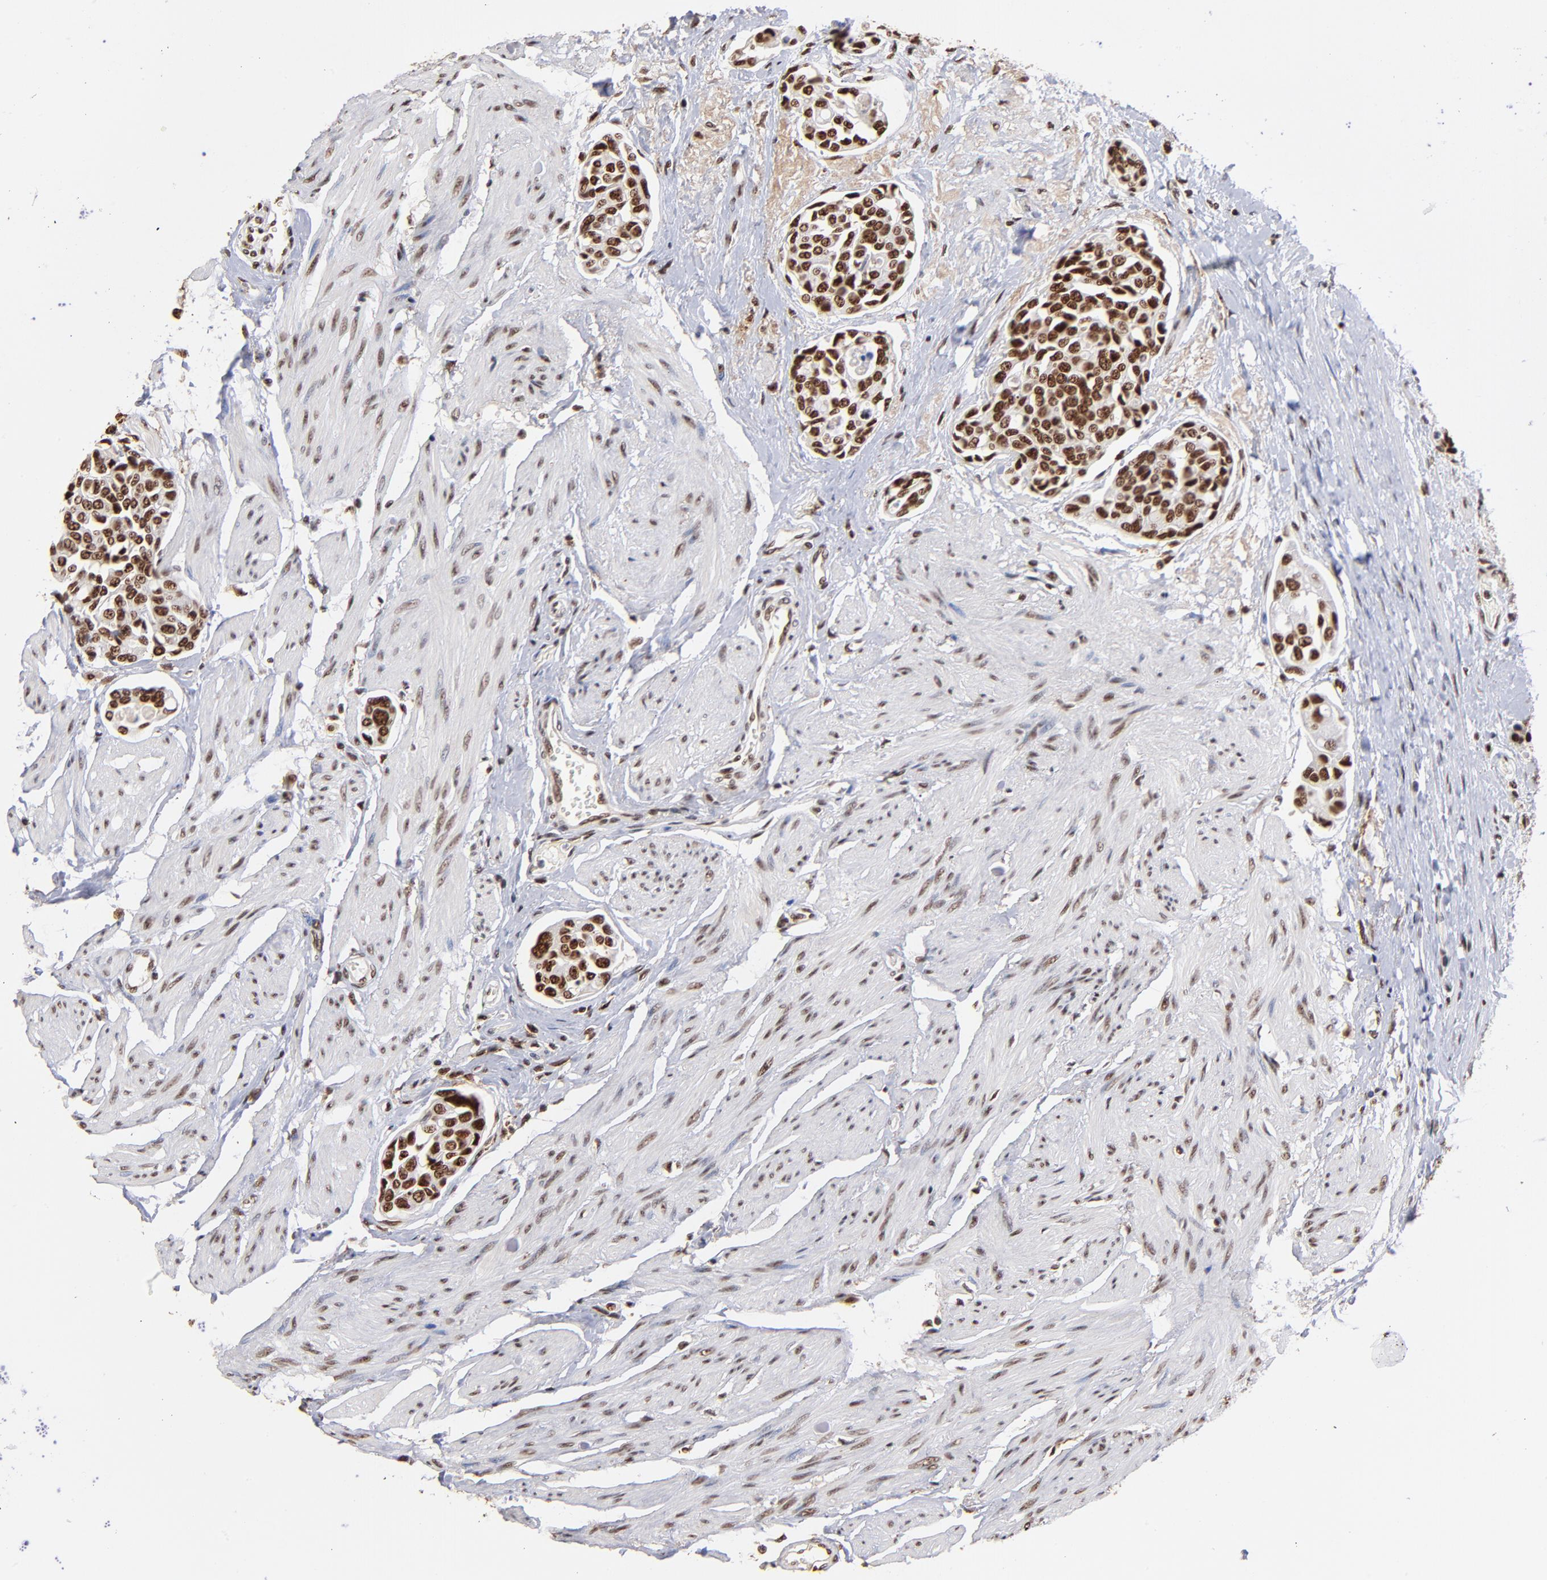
{"staining": {"intensity": "strong", "quantity": ">75%", "location": "nuclear"}, "tissue": "urothelial cancer", "cell_type": "Tumor cells", "image_type": "cancer", "snomed": [{"axis": "morphology", "description": "Urothelial carcinoma, High grade"}, {"axis": "topography", "description": "Urinary bladder"}], "caption": "Urothelial cancer was stained to show a protein in brown. There is high levels of strong nuclear expression in approximately >75% of tumor cells. The protein is stained brown, and the nuclei are stained in blue (DAB (3,3'-diaminobenzidine) IHC with brightfield microscopy, high magnification).", "gene": "ZNF146", "patient": {"sex": "male", "age": 78}}